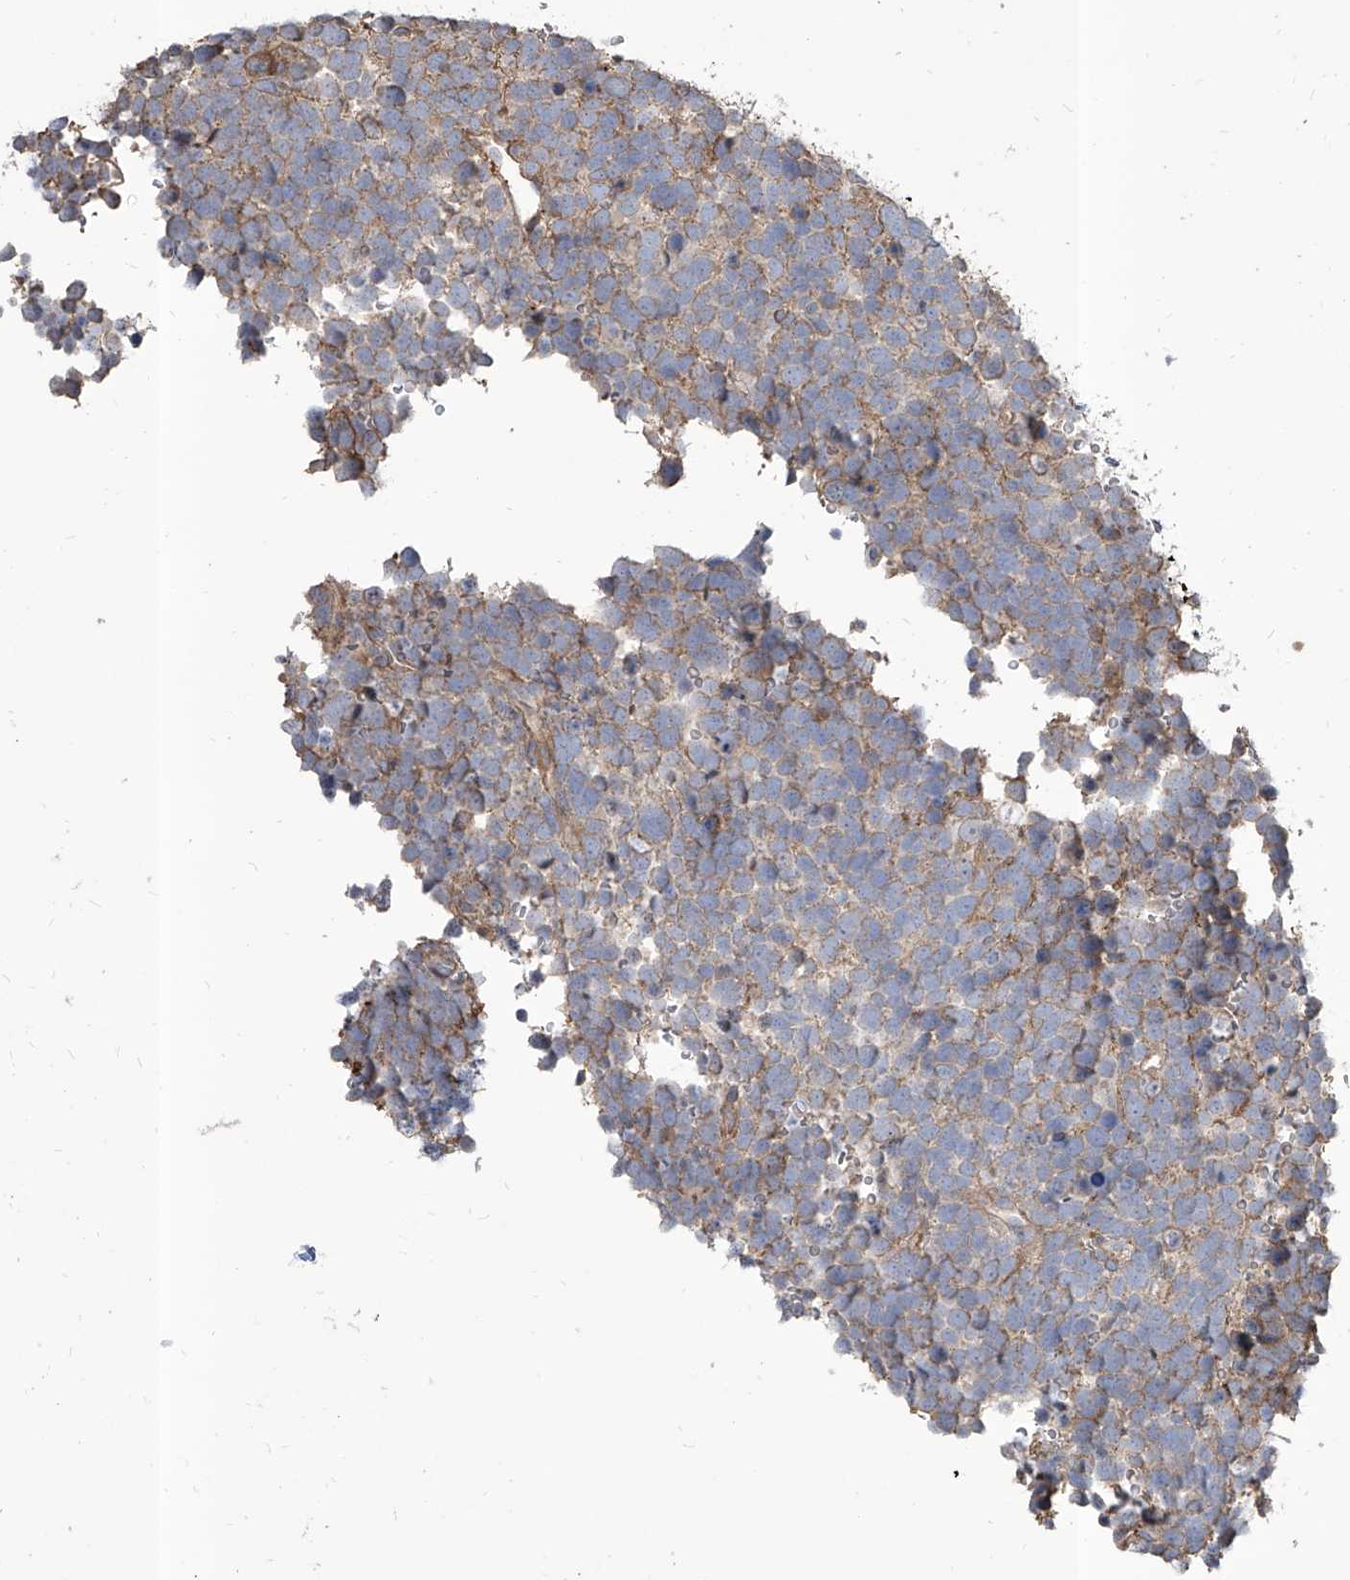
{"staining": {"intensity": "weak", "quantity": "<25%", "location": "cytoplasmic/membranous"}, "tissue": "urothelial cancer", "cell_type": "Tumor cells", "image_type": "cancer", "snomed": [{"axis": "morphology", "description": "Urothelial carcinoma, High grade"}, {"axis": "topography", "description": "Urinary bladder"}], "caption": "Human high-grade urothelial carcinoma stained for a protein using immunohistochemistry shows no staining in tumor cells.", "gene": "FAM83B", "patient": {"sex": "female", "age": 82}}